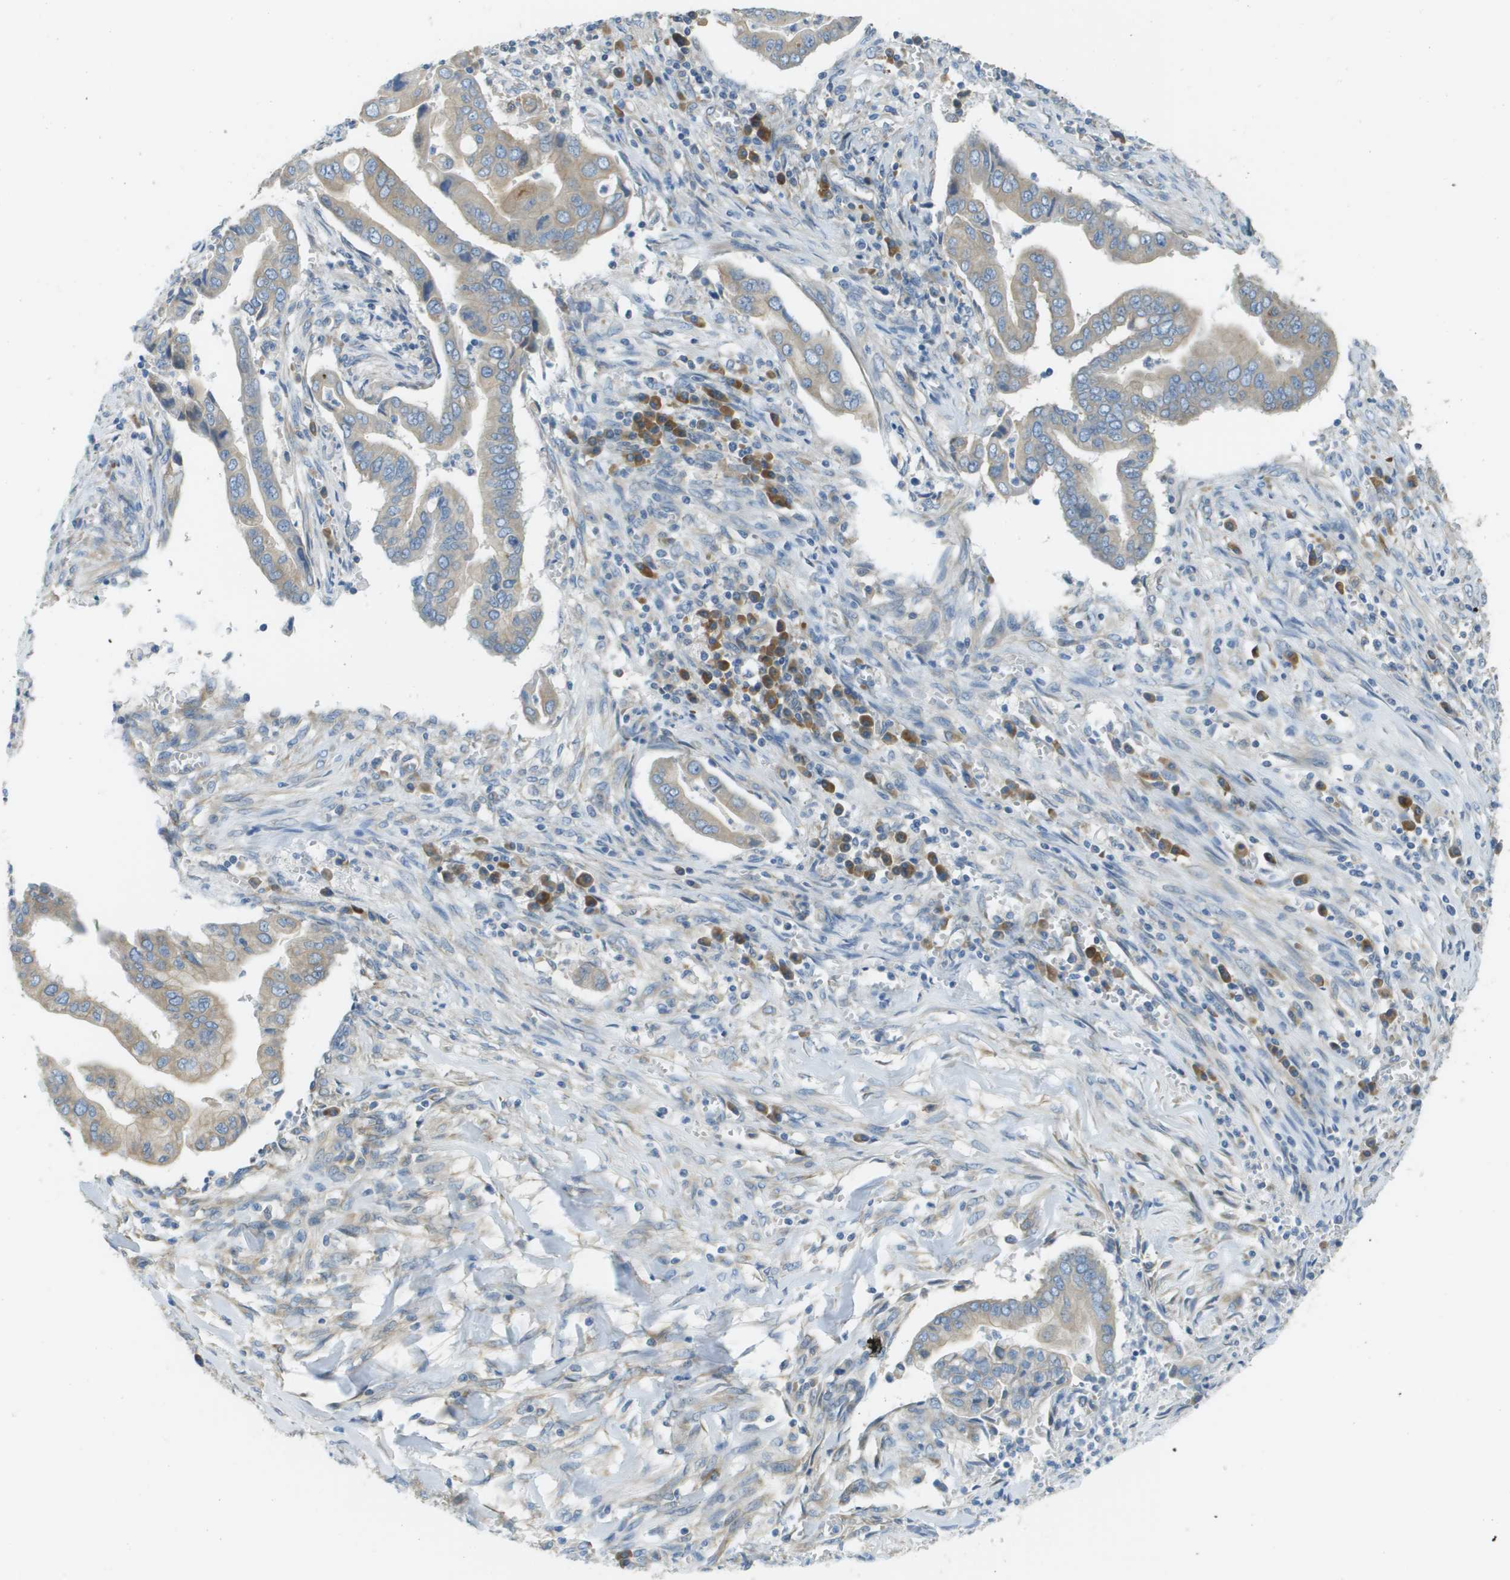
{"staining": {"intensity": "weak", "quantity": "<25%", "location": "cytoplasmic/membranous"}, "tissue": "cervical cancer", "cell_type": "Tumor cells", "image_type": "cancer", "snomed": [{"axis": "morphology", "description": "Adenocarcinoma, NOS"}, {"axis": "topography", "description": "Cervix"}], "caption": "DAB immunohistochemical staining of adenocarcinoma (cervical) reveals no significant staining in tumor cells.", "gene": "DNAJB11", "patient": {"sex": "female", "age": 44}}